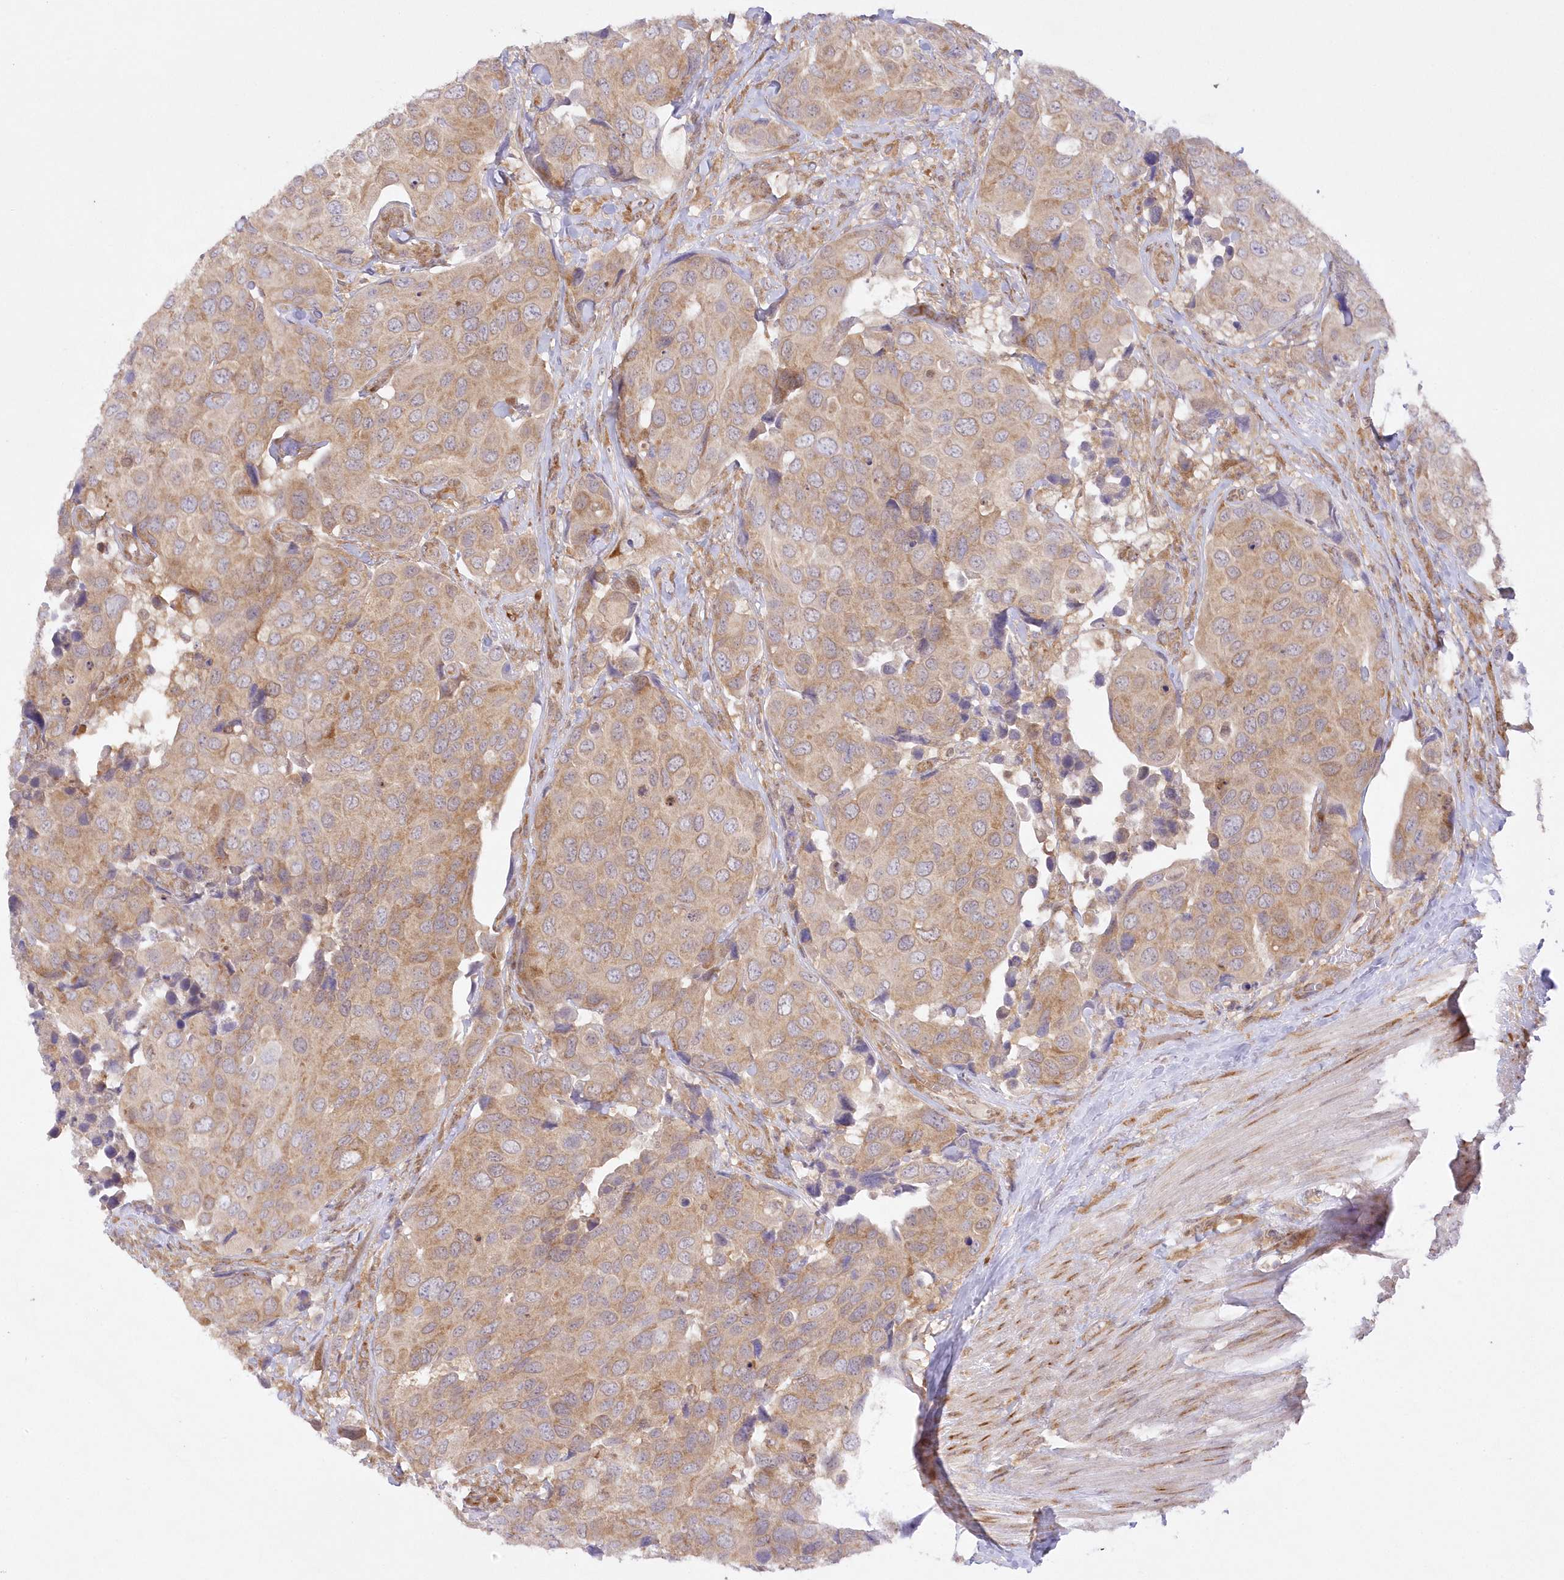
{"staining": {"intensity": "moderate", "quantity": ">75%", "location": "cytoplasmic/membranous"}, "tissue": "urothelial cancer", "cell_type": "Tumor cells", "image_type": "cancer", "snomed": [{"axis": "morphology", "description": "Urothelial carcinoma, High grade"}, {"axis": "topography", "description": "Urinary bladder"}], "caption": "Immunohistochemical staining of human urothelial cancer displays moderate cytoplasmic/membranous protein expression in about >75% of tumor cells.", "gene": "RNPEP", "patient": {"sex": "male", "age": 74}}